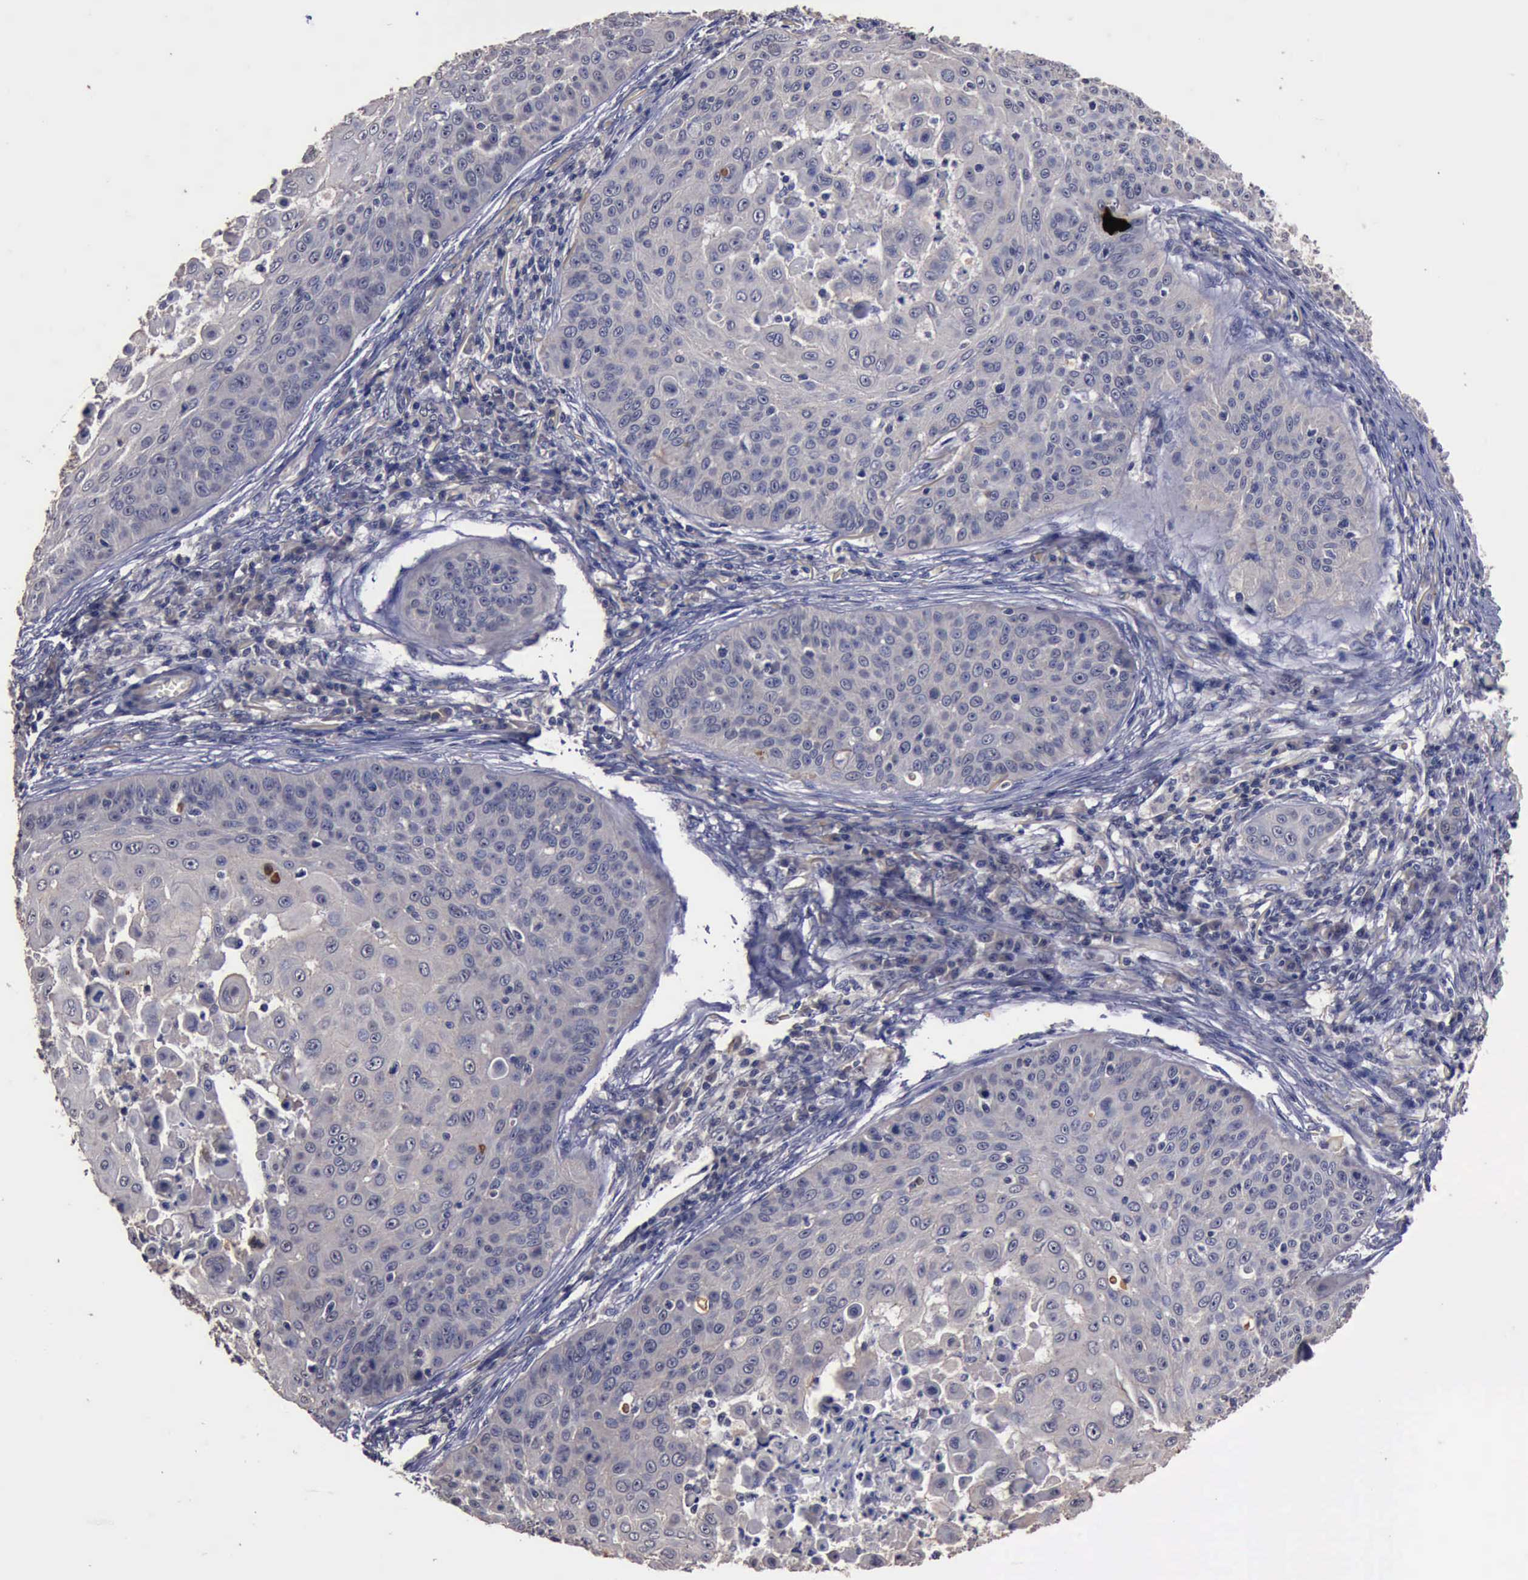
{"staining": {"intensity": "negative", "quantity": "none", "location": "none"}, "tissue": "skin cancer", "cell_type": "Tumor cells", "image_type": "cancer", "snomed": [{"axis": "morphology", "description": "Squamous cell carcinoma, NOS"}, {"axis": "topography", "description": "Skin"}], "caption": "Image shows no significant protein expression in tumor cells of skin cancer.", "gene": "CRKL", "patient": {"sex": "male", "age": 82}}